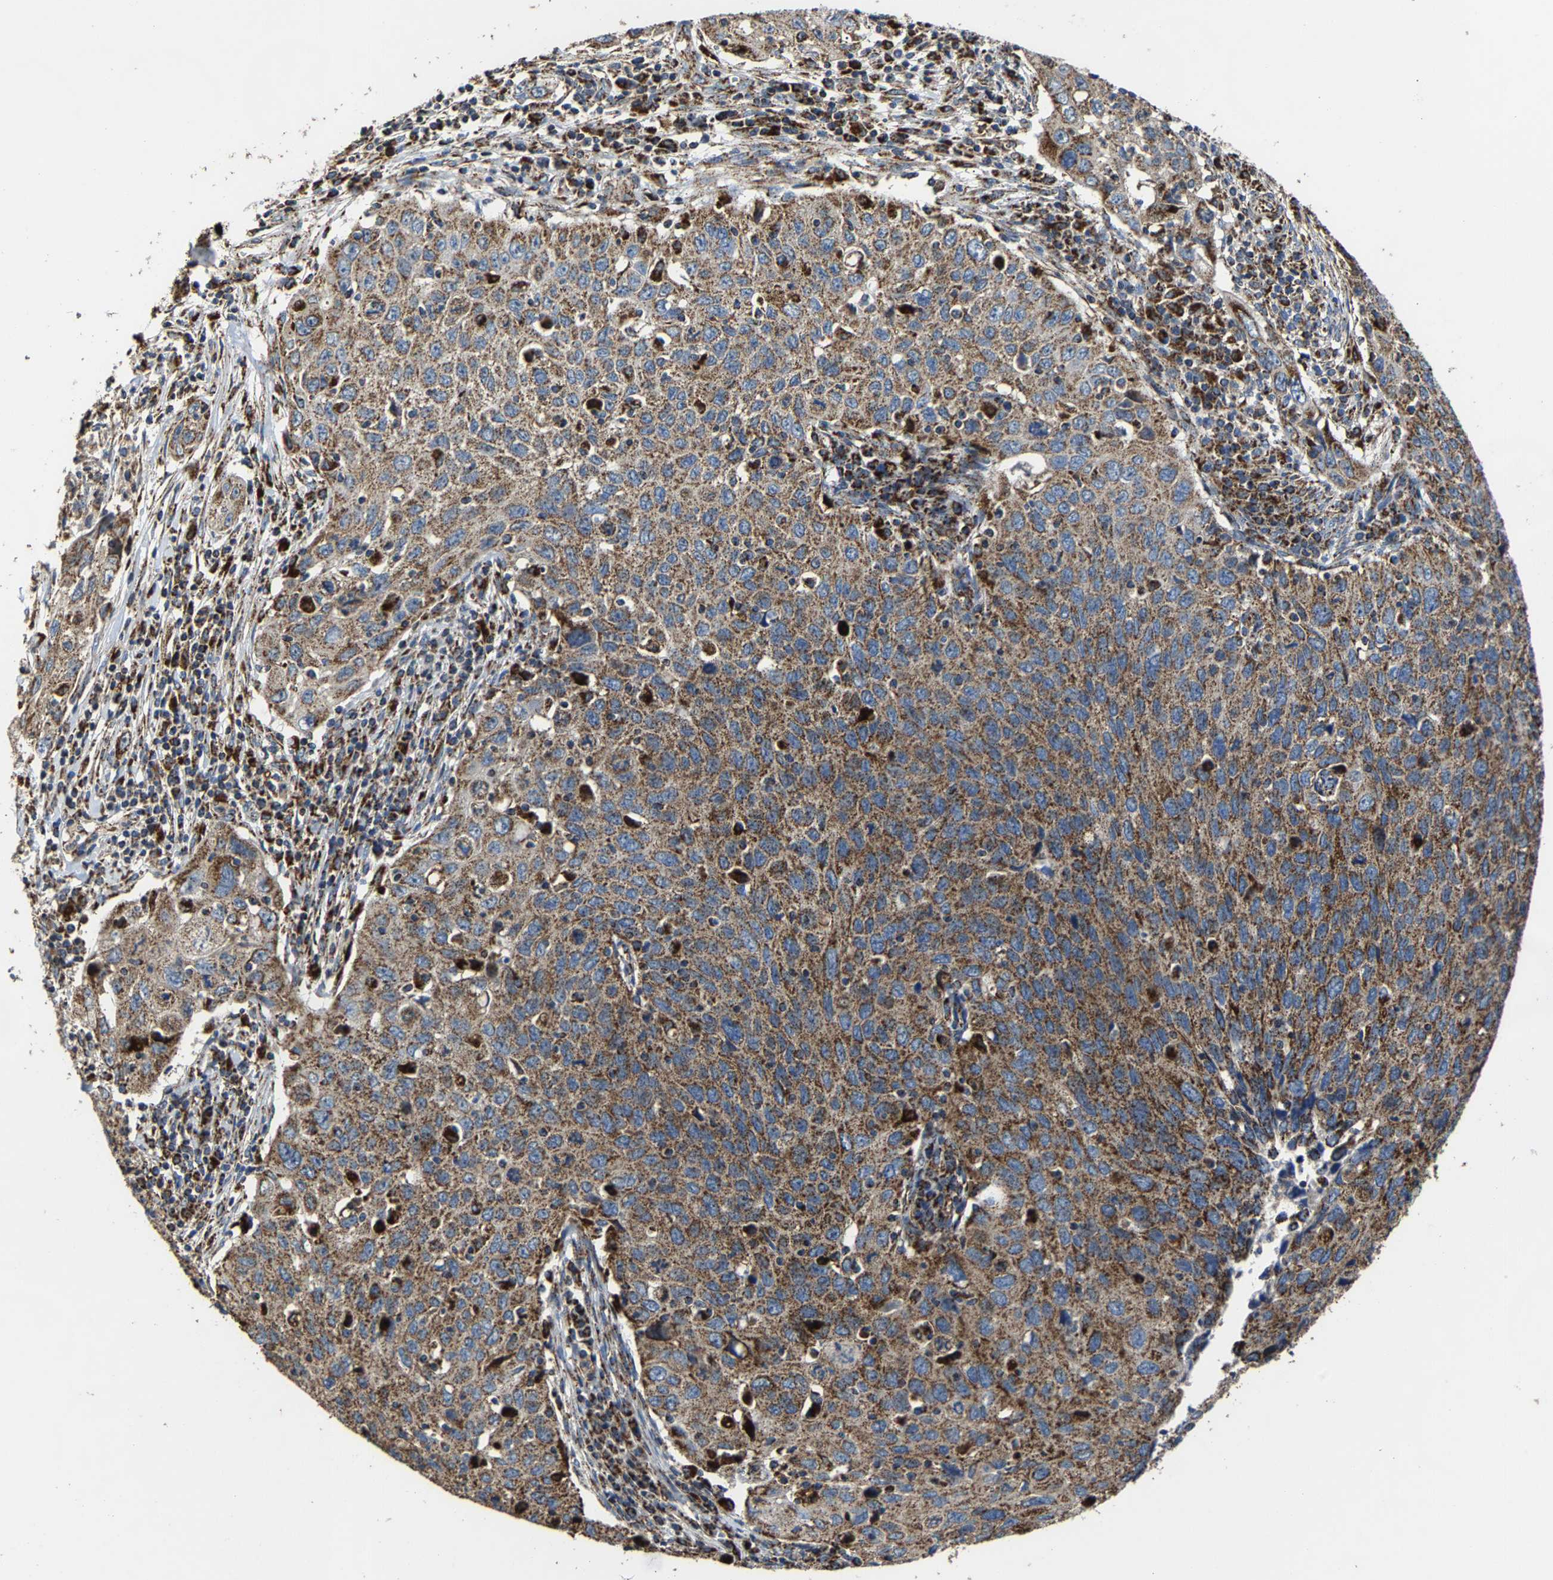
{"staining": {"intensity": "moderate", "quantity": ">75%", "location": "cytoplasmic/membranous"}, "tissue": "cervical cancer", "cell_type": "Tumor cells", "image_type": "cancer", "snomed": [{"axis": "morphology", "description": "Squamous cell carcinoma, NOS"}, {"axis": "topography", "description": "Cervix"}], "caption": "This image shows immunohistochemistry staining of human squamous cell carcinoma (cervical), with medium moderate cytoplasmic/membranous staining in approximately >75% of tumor cells.", "gene": "NDUFV3", "patient": {"sex": "female", "age": 53}}